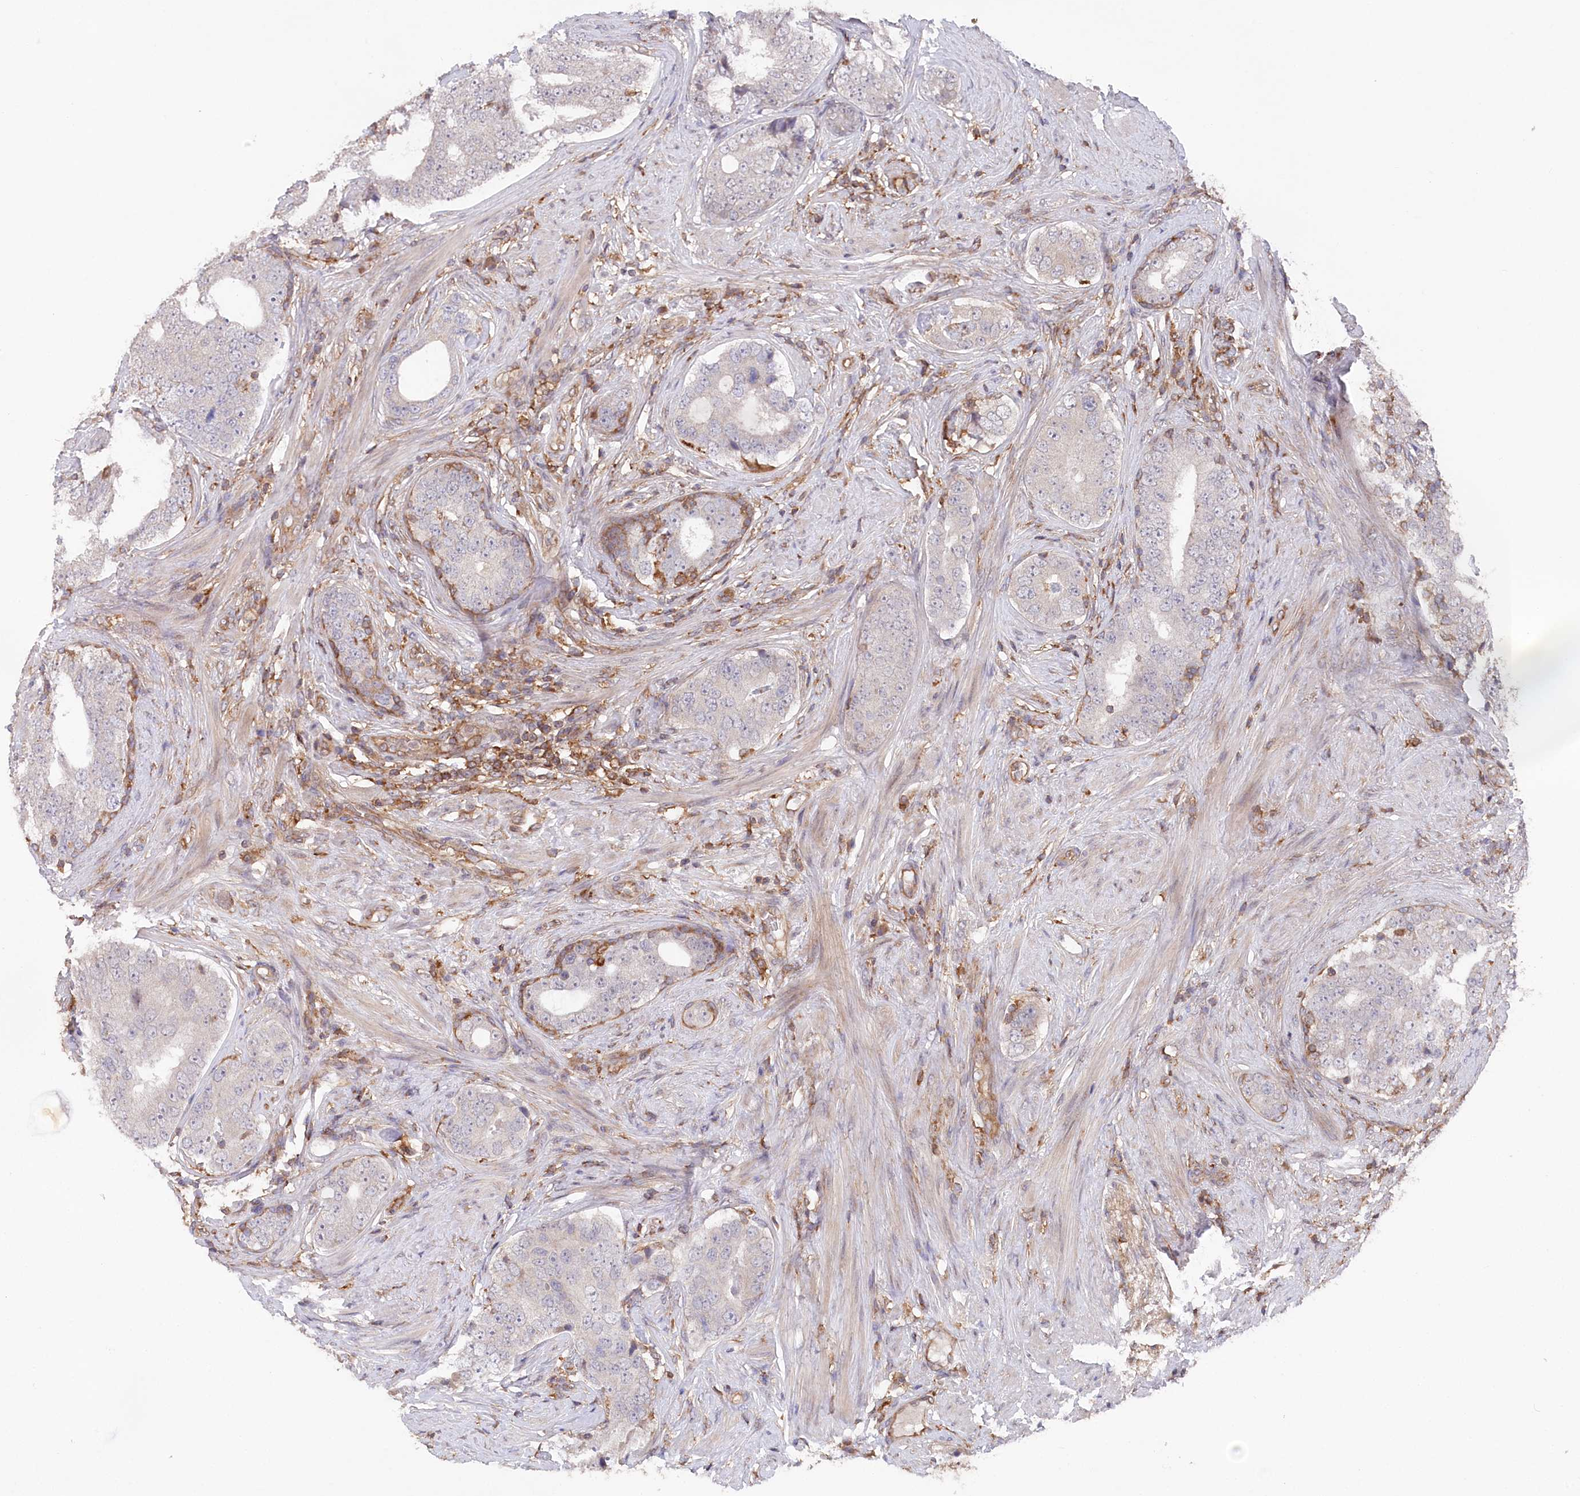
{"staining": {"intensity": "negative", "quantity": "none", "location": "none"}, "tissue": "prostate cancer", "cell_type": "Tumor cells", "image_type": "cancer", "snomed": [{"axis": "morphology", "description": "Adenocarcinoma, High grade"}, {"axis": "topography", "description": "Prostate"}], "caption": "Micrograph shows no significant protein staining in tumor cells of adenocarcinoma (high-grade) (prostate).", "gene": "PPP1R21", "patient": {"sex": "male", "age": 56}}